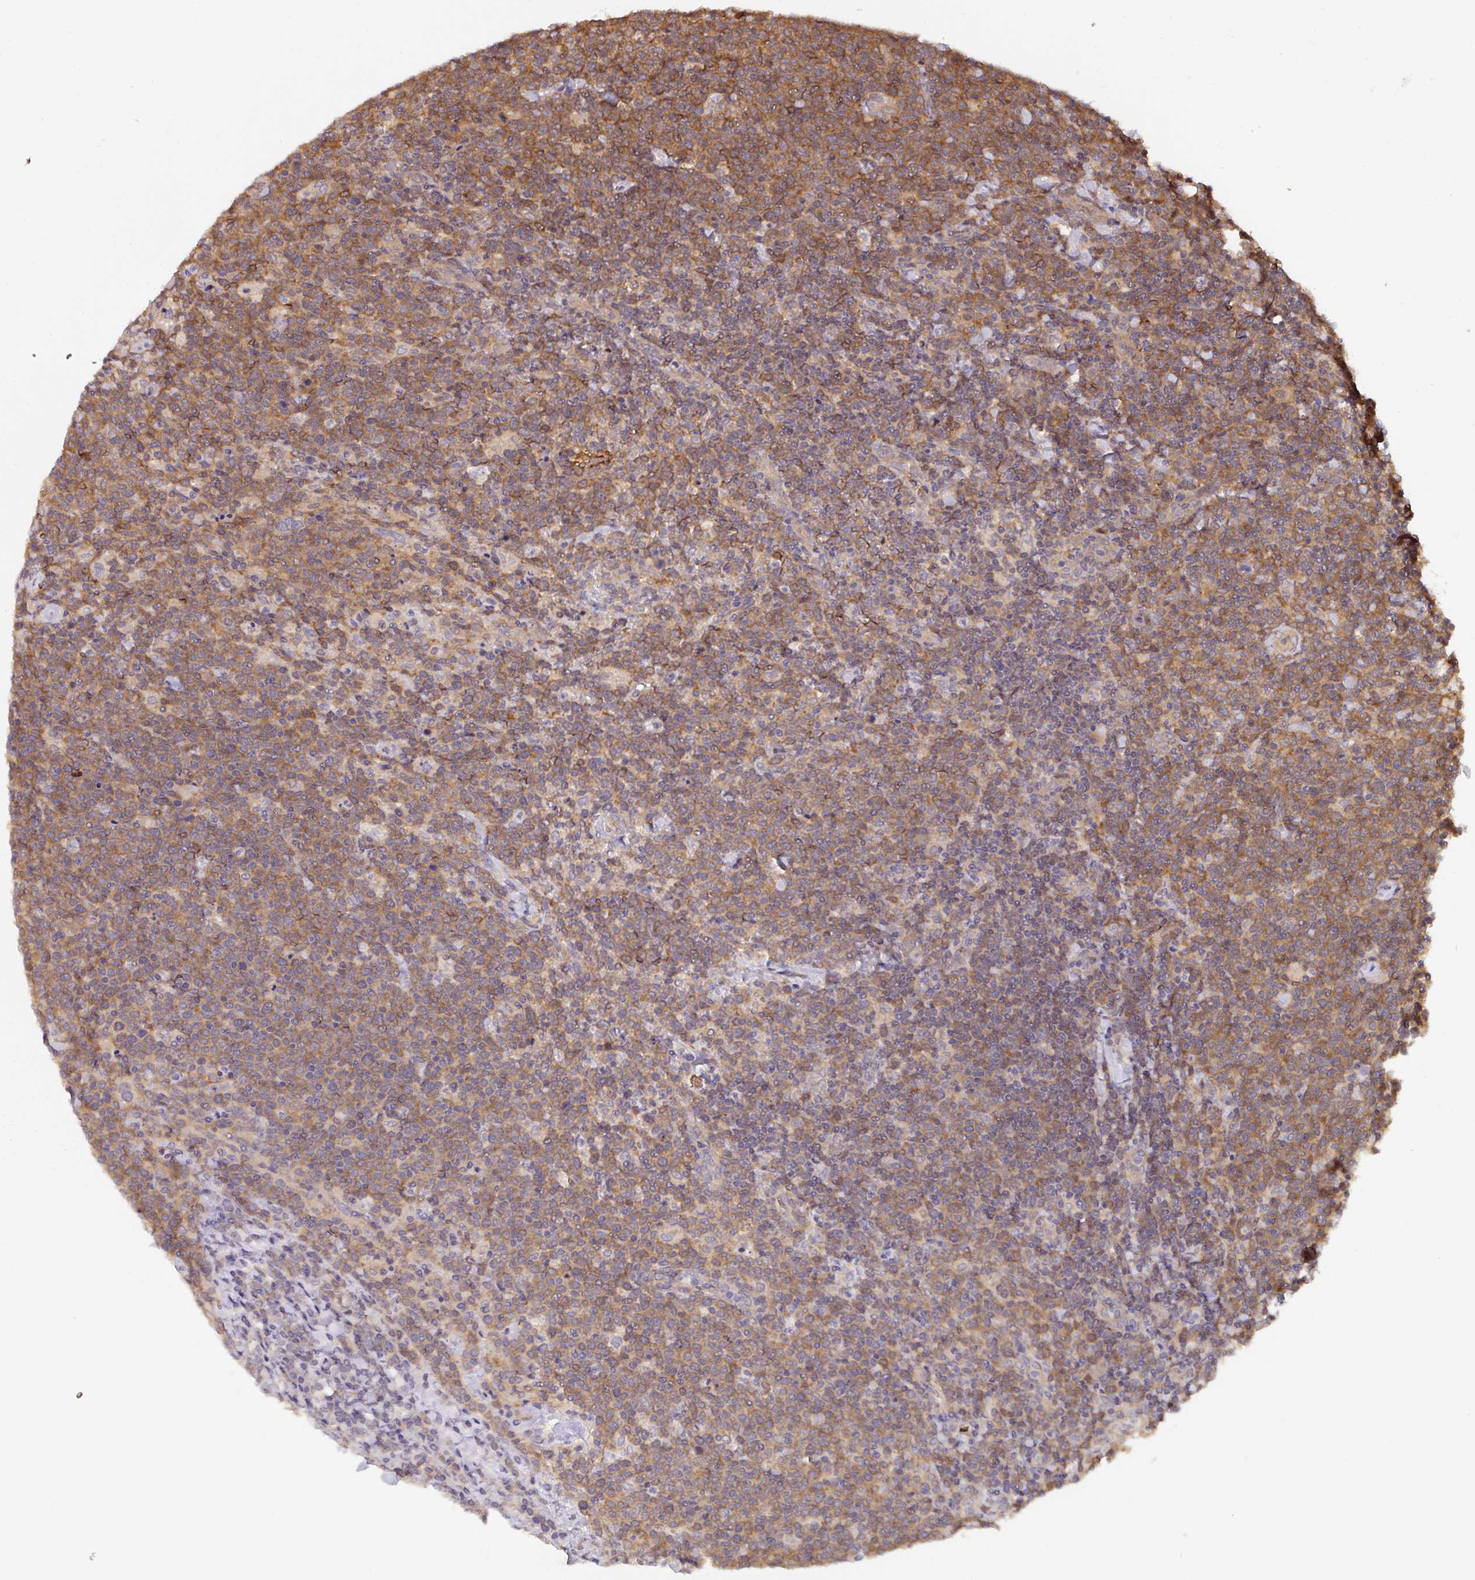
{"staining": {"intensity": "moderate", "quantity": ">75%", "location": "cytoplasmic/membranous"}, "tissue": "lymphoma", "cell_type": "Tumor cells", "image_type": "cancer", "snomed": [{"axis": "morphology", "description": "Malignant lymphoma, non-Hodgkin's type, High grade"}, {"axis": "topography", "description": "Lymph node"}], "caption": "Immunohistochemistry of human malignant lymphoma, non-Hodgkin's type (high-grade) shows medium levels of moderate cytoplasmic/membranous staining in approximately >75% of tumor cells.", "gene": "ST13", "patient": {"sex": "male", "age": 61}}